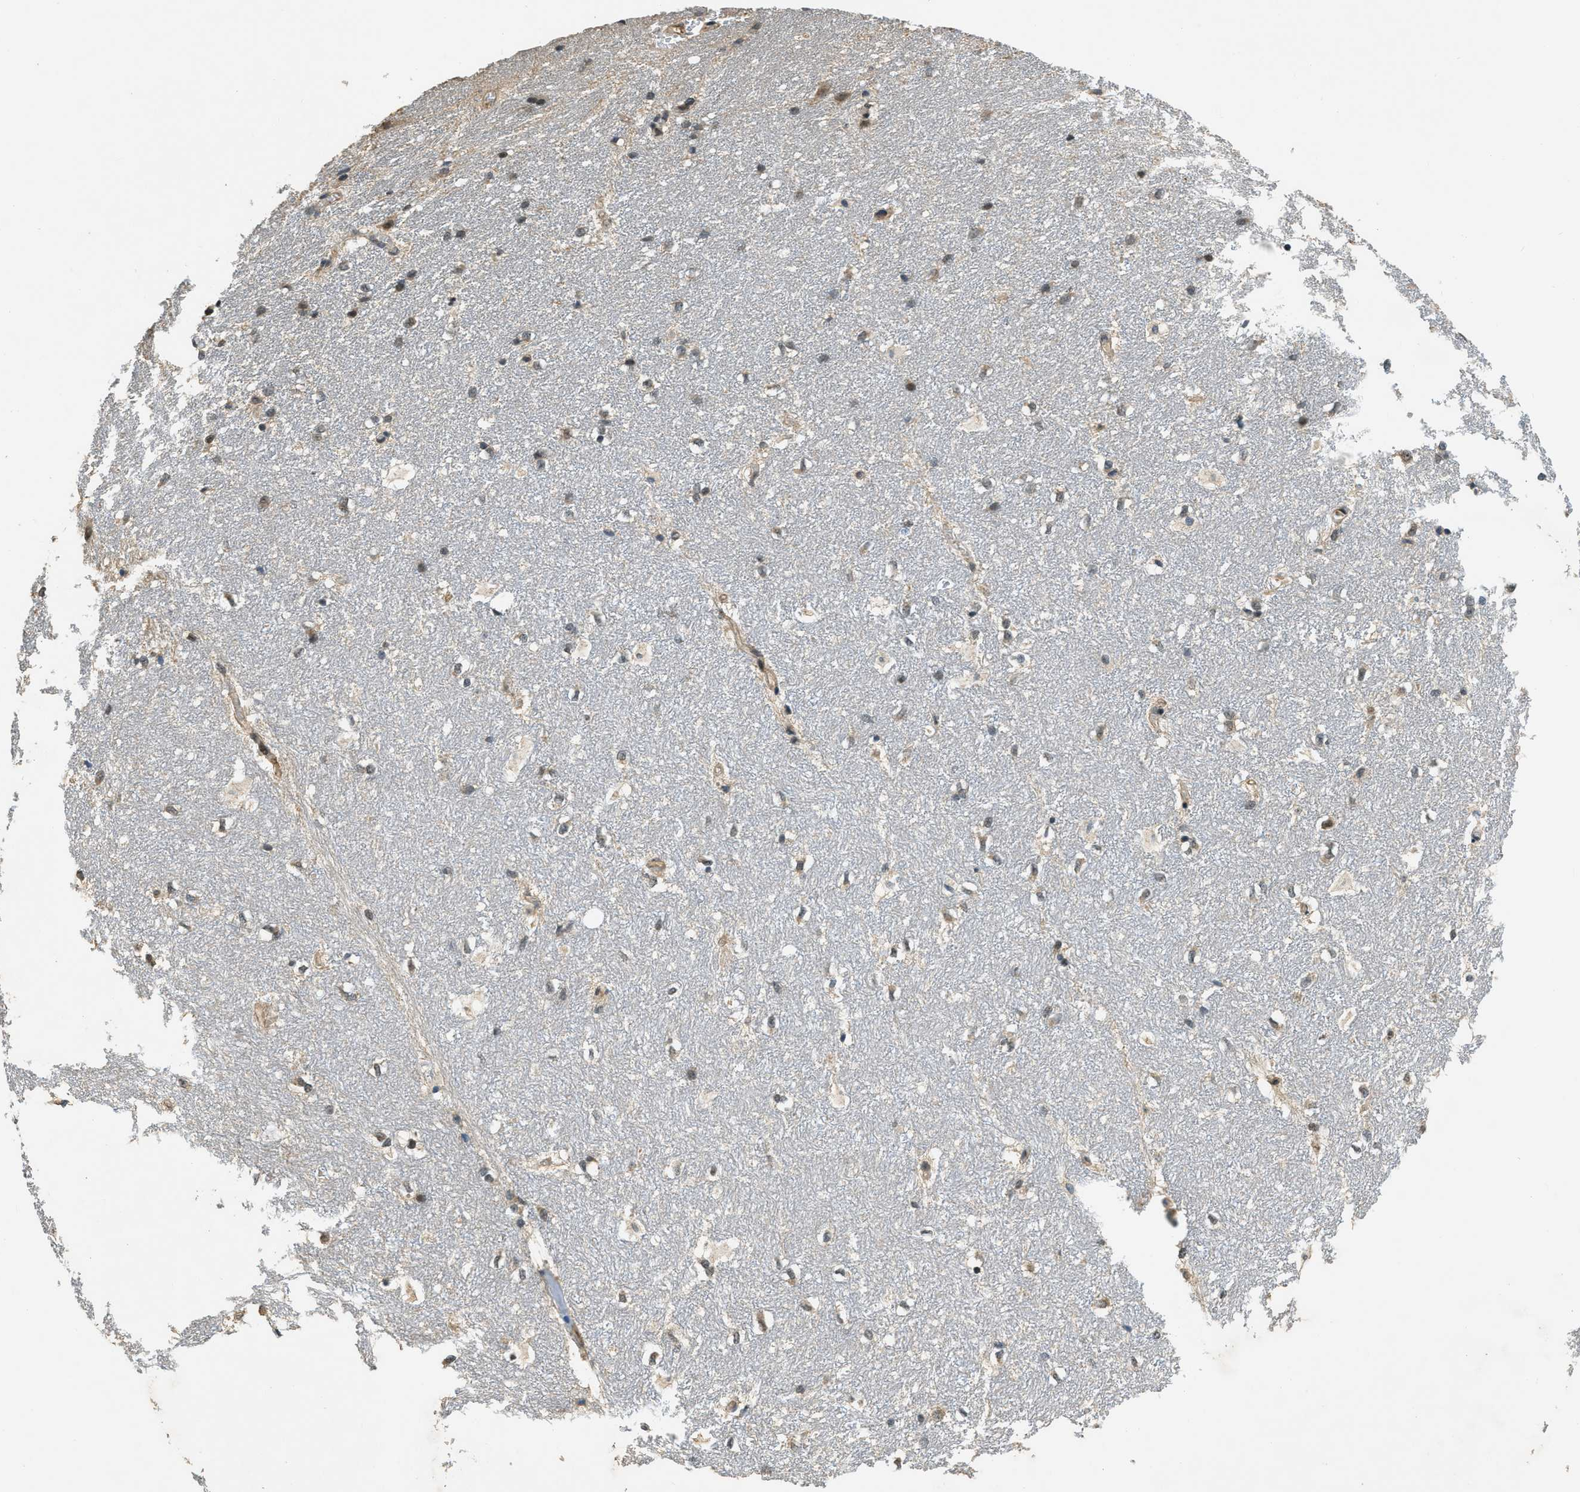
{"staining": {"intensity": "weak", "quantity": "<25%", "location": "cytoplasmic/membranous"}, "tissue": "hippocampus", "cell_type": "Glial cells", "image_type": "normal", "snomed": [{"axis": "morphology", "description": "Normal tissue, NOS"}, {"axis": "topography", "description": "Hippocampus"}], "caption": "DAB (3,3'-diaminobenzidine) immunohistochemical staining of normal human hippocampus demonstrates no significant expression in glial cells. (DAB immunohistochemistry (IHC), high magnification).", "gene": "MED21", "patient": {"sex": "female", "age": 19}}